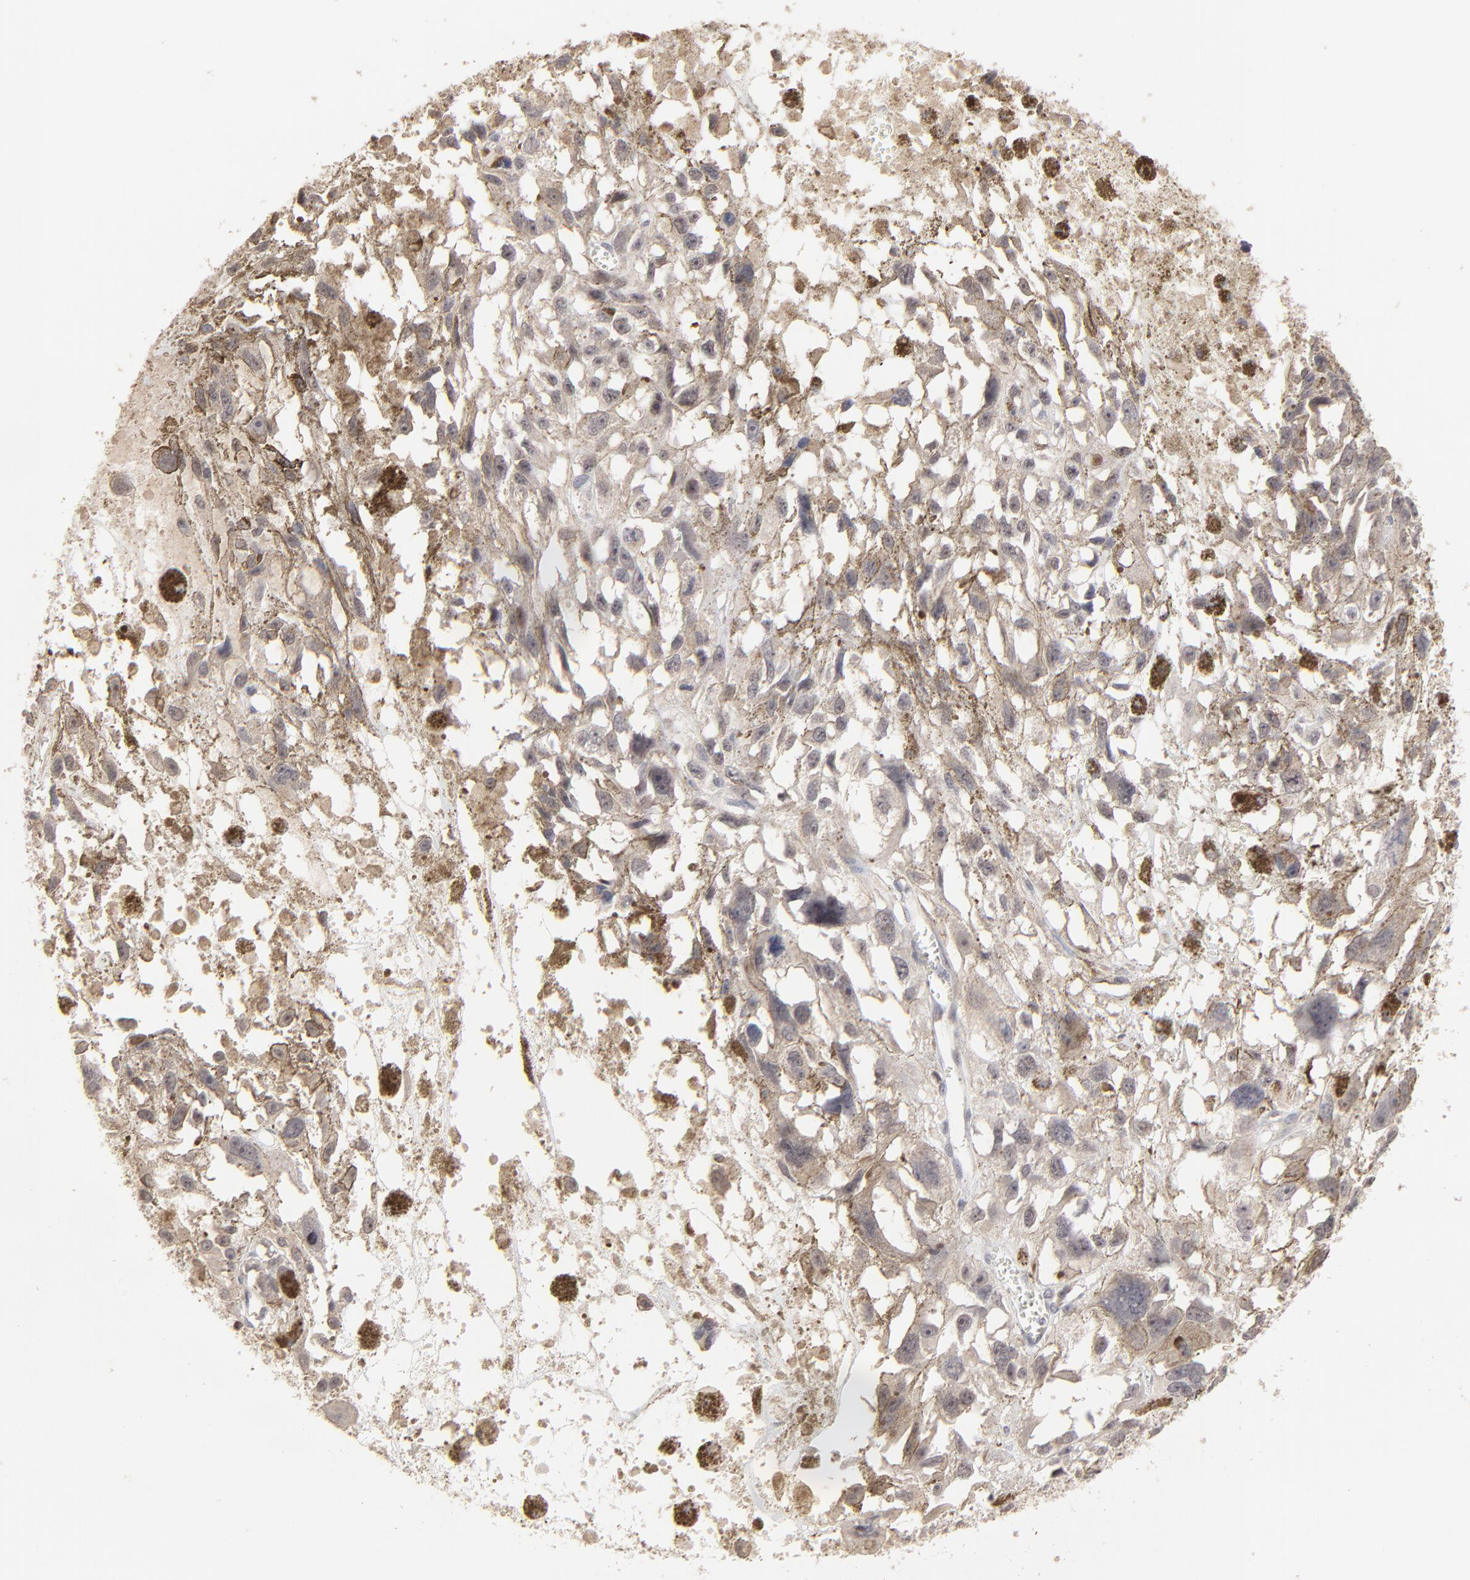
{"staining": {"intensity": "weak", "quantity": ">75%", "location": "cytoplasmic/membranous"}, "tissue": "melanoma", "cell_type": "Tumor cells", "image_type": "cancer", "snomed": [{"axis": "morphology", "description": "Malignant melanoma, Metastatic site"}, {"axis": "topography", "description": "Lymph node"}], "caption": "This is an image of IHC staining of malignant melanoma (metastatic site), which shows weak staining in the cytoplasmic/membranous of tumor cells.", "gene": "FAM199X", "patient": {"sex": "male", "age": 59}}